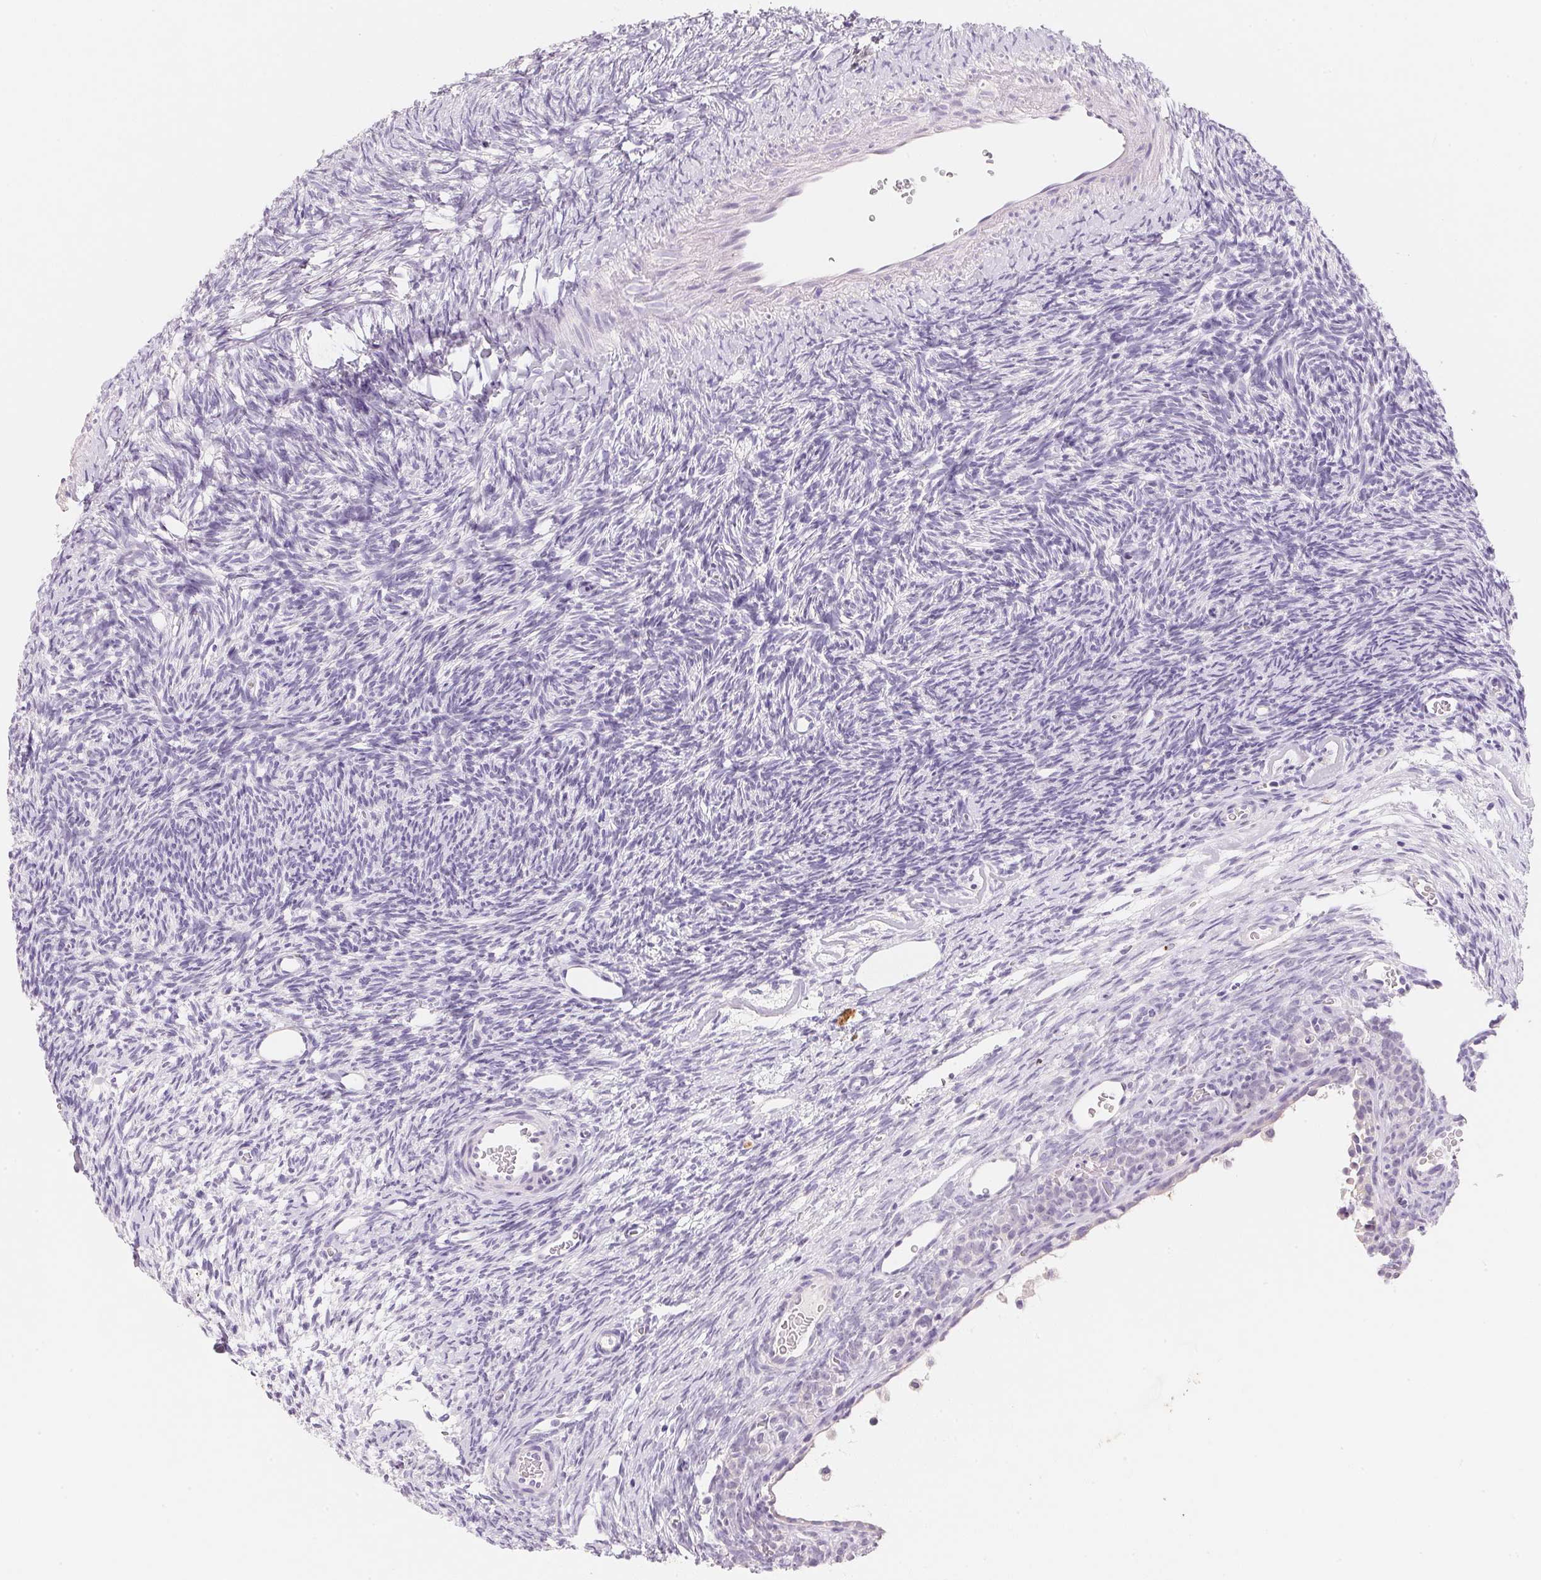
{"staining": {"intensity": "negative", "quantity": "none", "location": "none"}, "tissue": "ovary", "cell_type": "Follicle cells", "image_type": "normal", "snomed": [{"axis": "morphology", "description": "Normal tissue, NOS"}, {"axis": "topography", "description": "Ovary"}], "caption": "Immunohistochemistry micrograph of benign ovary: human ovary stained with DAB shows no significant protein expression in follicle cells. (Brightfield microscopy of DAB (3,3'-diaminobenzidine) IHC at high magnification).", "gene": "ACP3", "patient": {"sex": "female", "age": 34}}